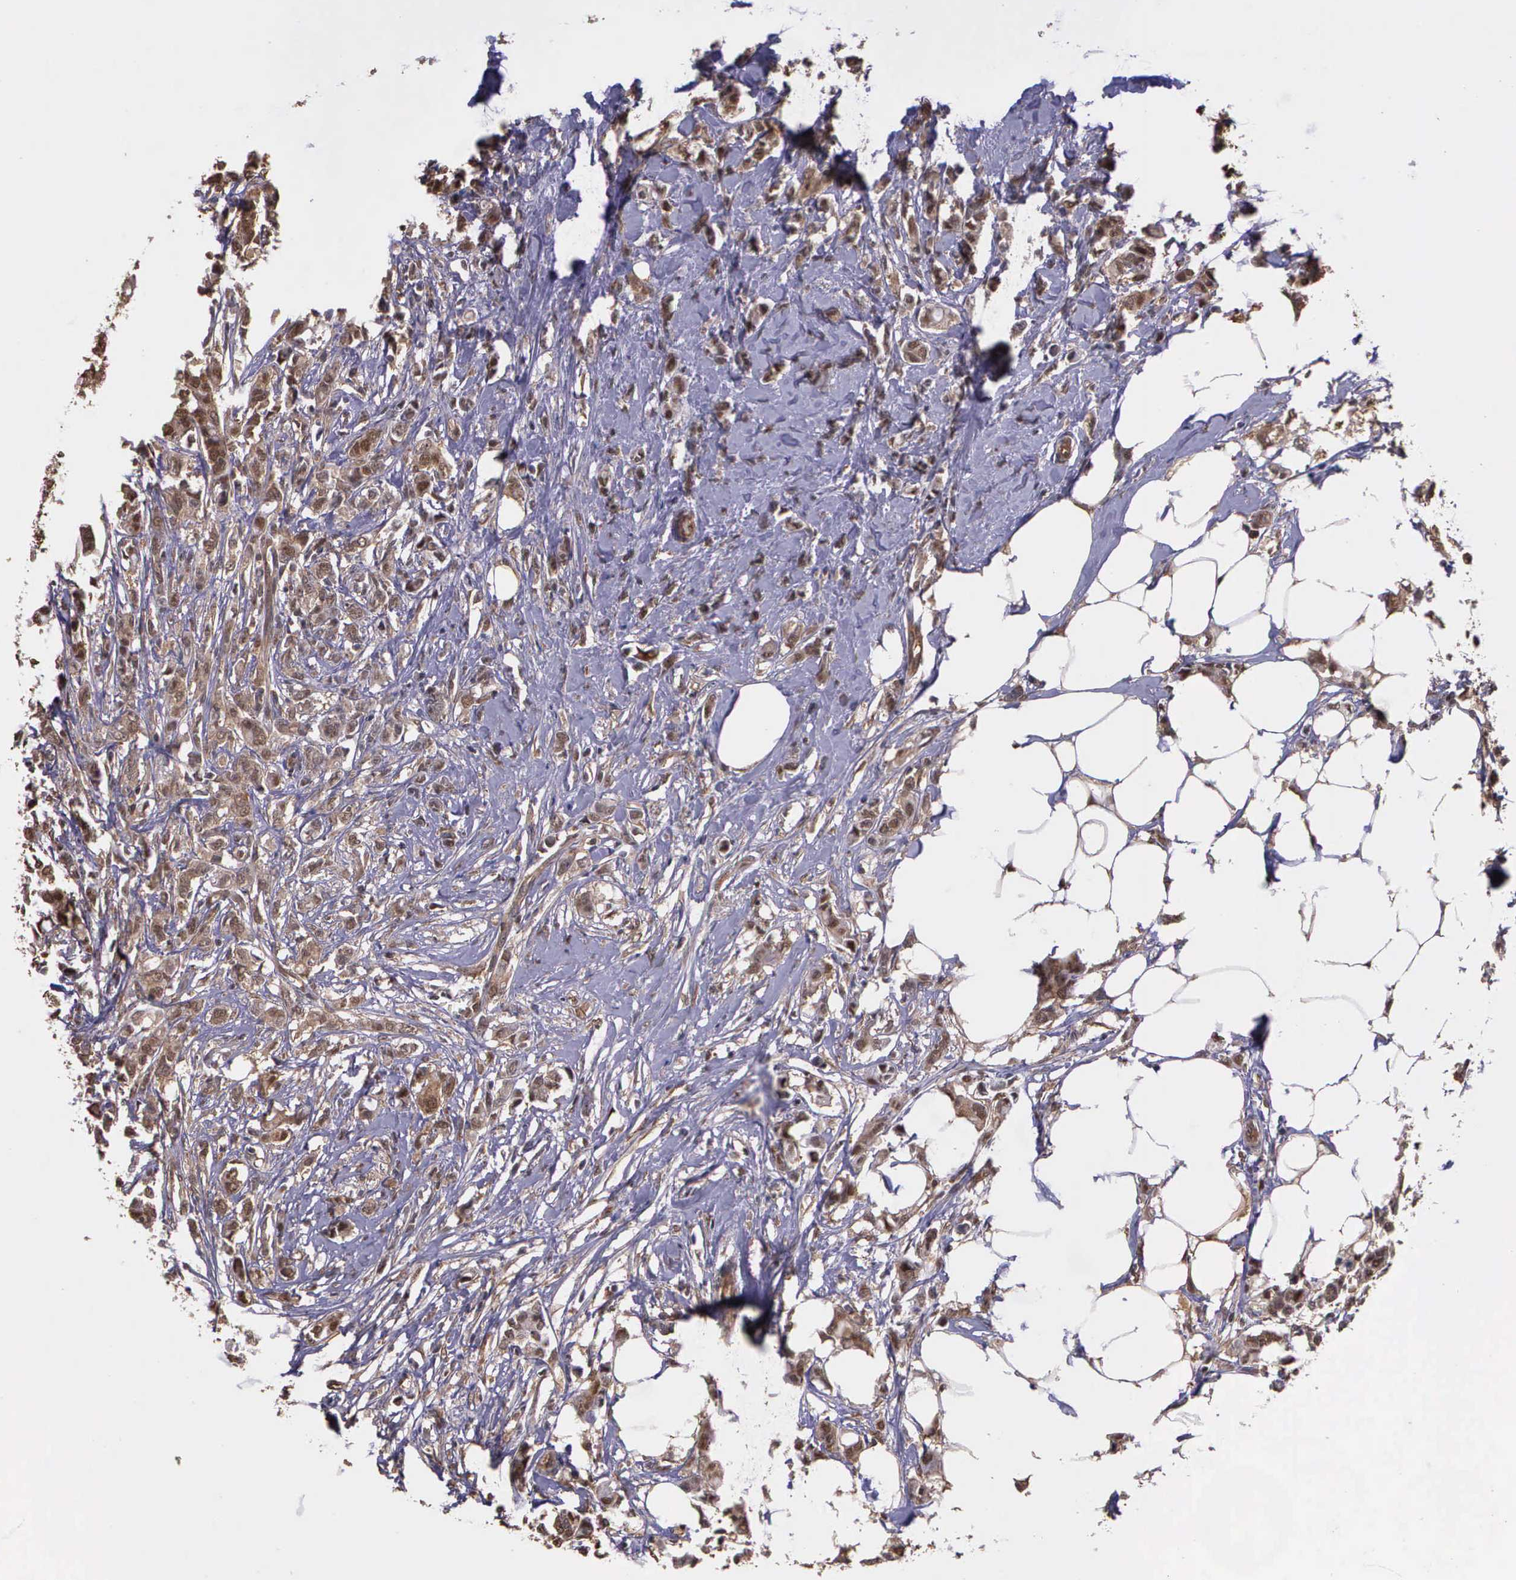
{"staining": {"intensity": "moderate", "quantity": ">75%", "location": "cytoplasmic/membranous"}, "tissue": "breast cancer", "cell_type": "Tumor cells", "image_type": "cancer", "snomed": [{"axis": "morphology", "description": "Duct carcinoma"}, {"axis": "topography", "description": "Breast"}], "caption": "Protein staining of intraductal carcinoma (breast) tissue reveals moderate cytoplasmic/membranous expression in approximately >75% of tumor cells. The staining is performed using DAB brown chromogen to label protein expression. The nuclei are counter-stained blue using hematoxylin.", "gene": "PSMC1", "patient": {"sex": "female", "age": 84}}